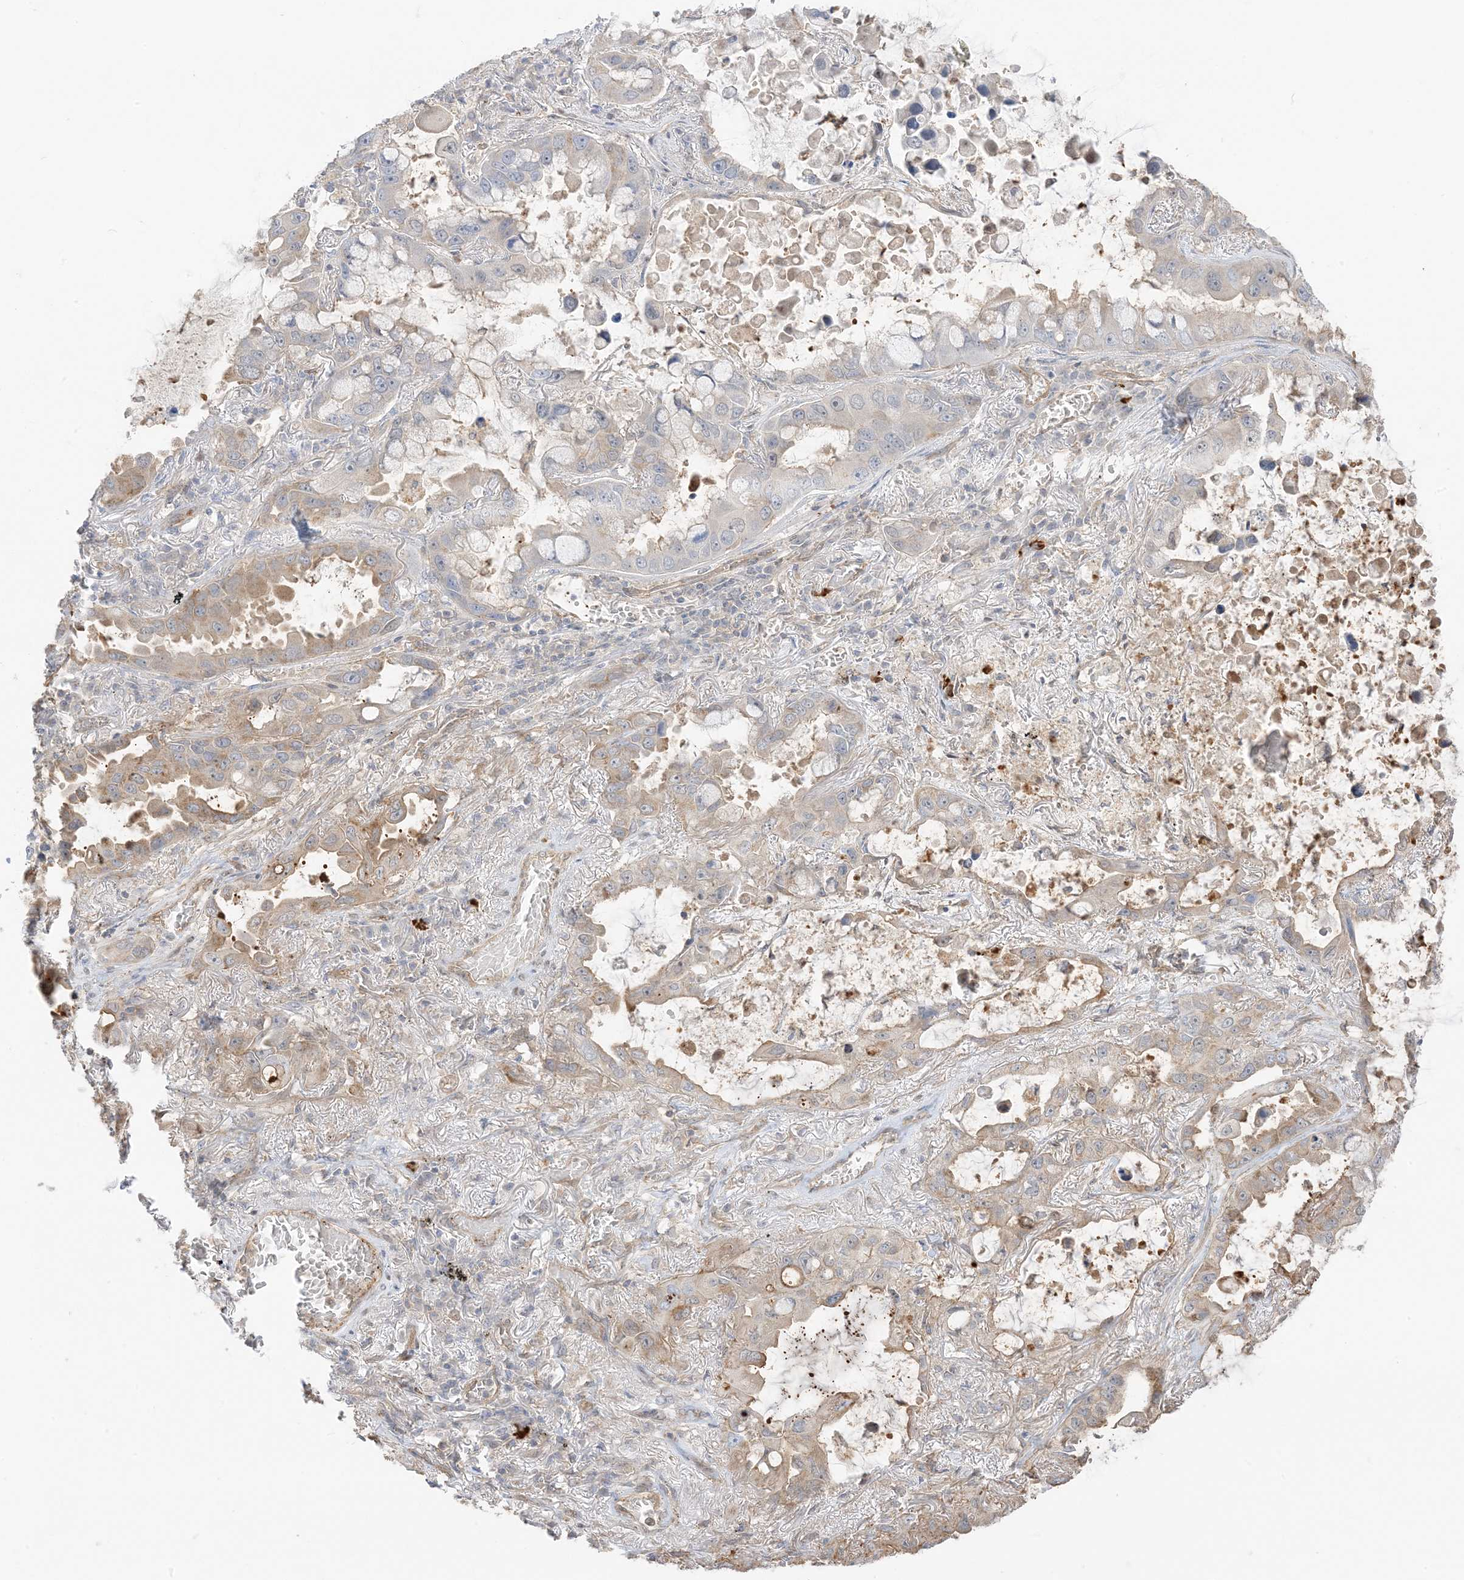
{"staining": {"intensity": "weak", "quantity": "<25%", "location": "cytoplasmic/membranous"}, "tissue": "lung cancer", "cell_type": "Tumor cells", "image_type": "cancer", "snomed": [{"axis": "morphology", "description": "Adenocarcinoma, NOS"}, {"axis": "topography", "description": "Lung"}], "caption": "Lung adenocarcinoma was stained to show a protein in brown. There is no significant positivity in tumor cells.", "gene": "UBAP2L", "patient": {"sex": "male", "age": 64}}